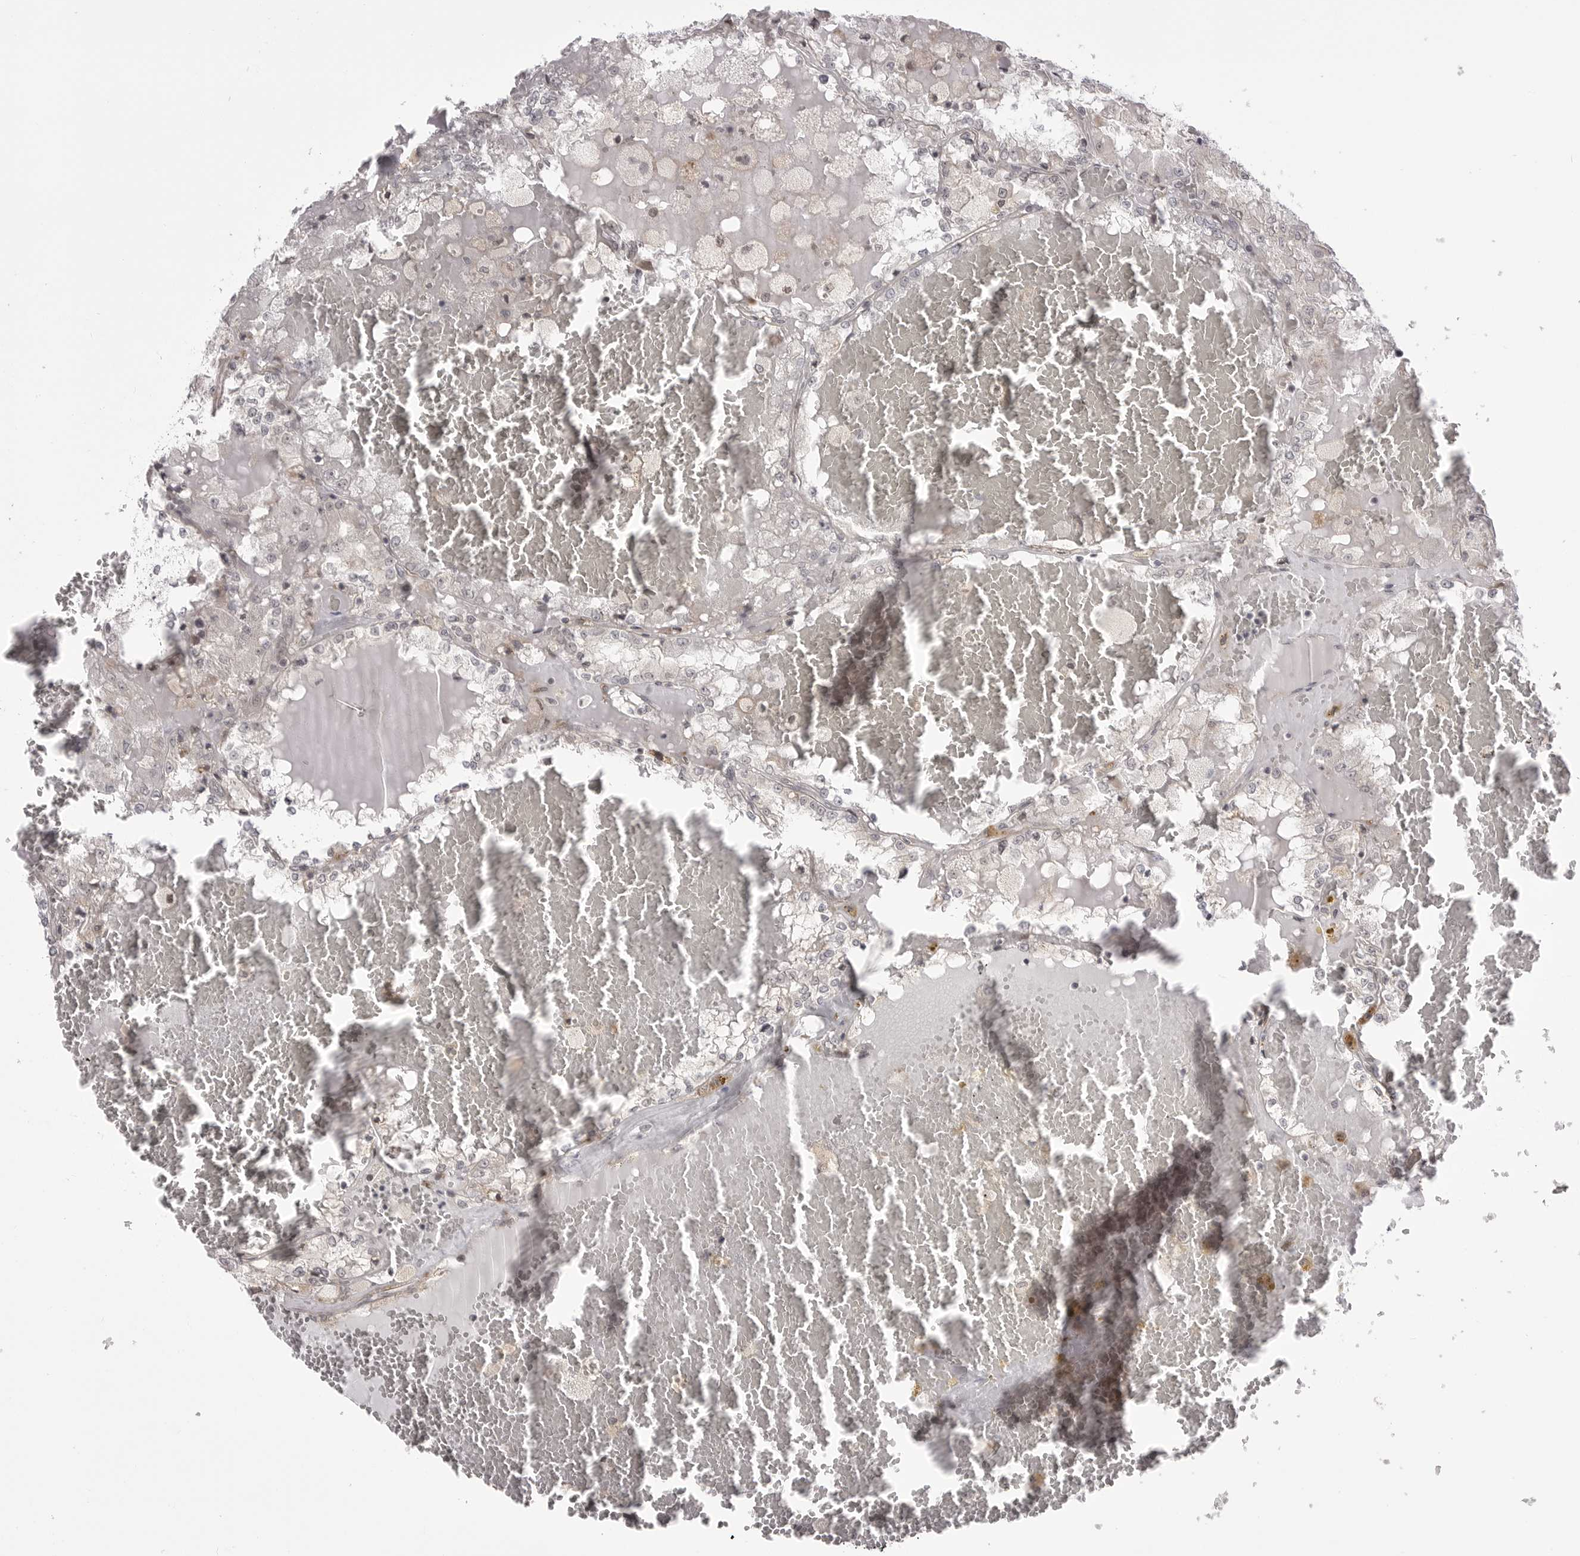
{"staining": {"intensity": "negative", "quantity": "none", "location": "none"}, "tissue": "renal cancer", "cell_type": "Tumor cells", "image_type": "cancer", "snomed": [{"axis": "morphology", "description": "Adenocarcinoma, NOS"}, {"axis": "topography", "description": "Kidney"}], "caption": "The micrograph reveals no staining of tumor cells in adenocarcinoma (renal).", "gene": "PTK2B", "patient": {"sex": "female", "age": 56}}